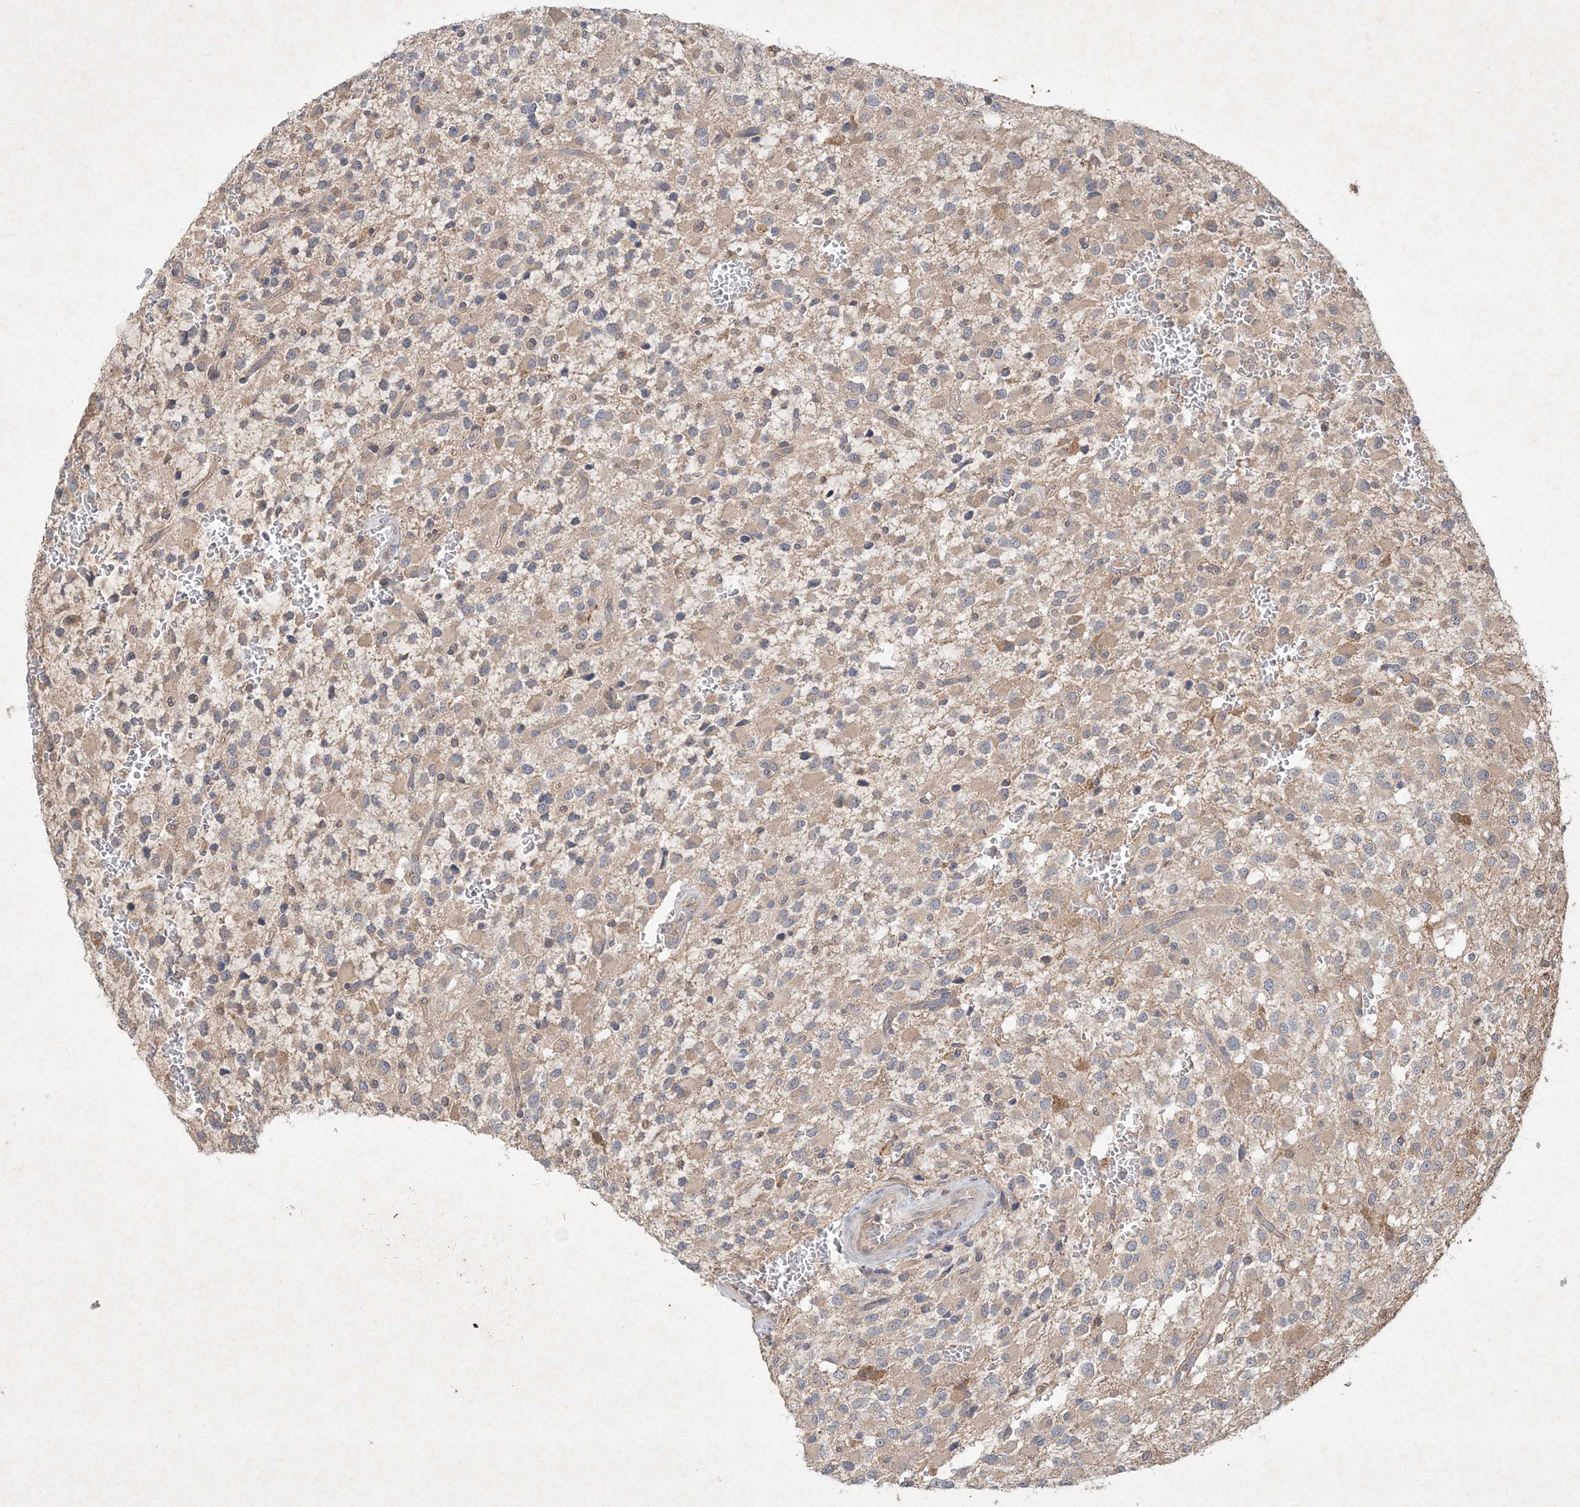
{"staining": {"intensity": "weak", "quantity": "<25%", "location": "cytoplasmic/membranous"}, "tissue": "glioma", "cell_type": "Tumor cells", "image_type": "cancer", "snomed": [{"axis": "morphology", "description": "Glioma, malignant, High grade"}, {"axis": "topography", "description": "Brain"}], "caption": "Image shows no significant protein positivity in tumor cells of malignant glioma (high-grade). (DAB (3,3'-diaminobenzidine) IHC visualized using brightfield microscopy, high magnification).", "gene": "AKR7A2", "patient": {"sex": "male", "age": 34}}